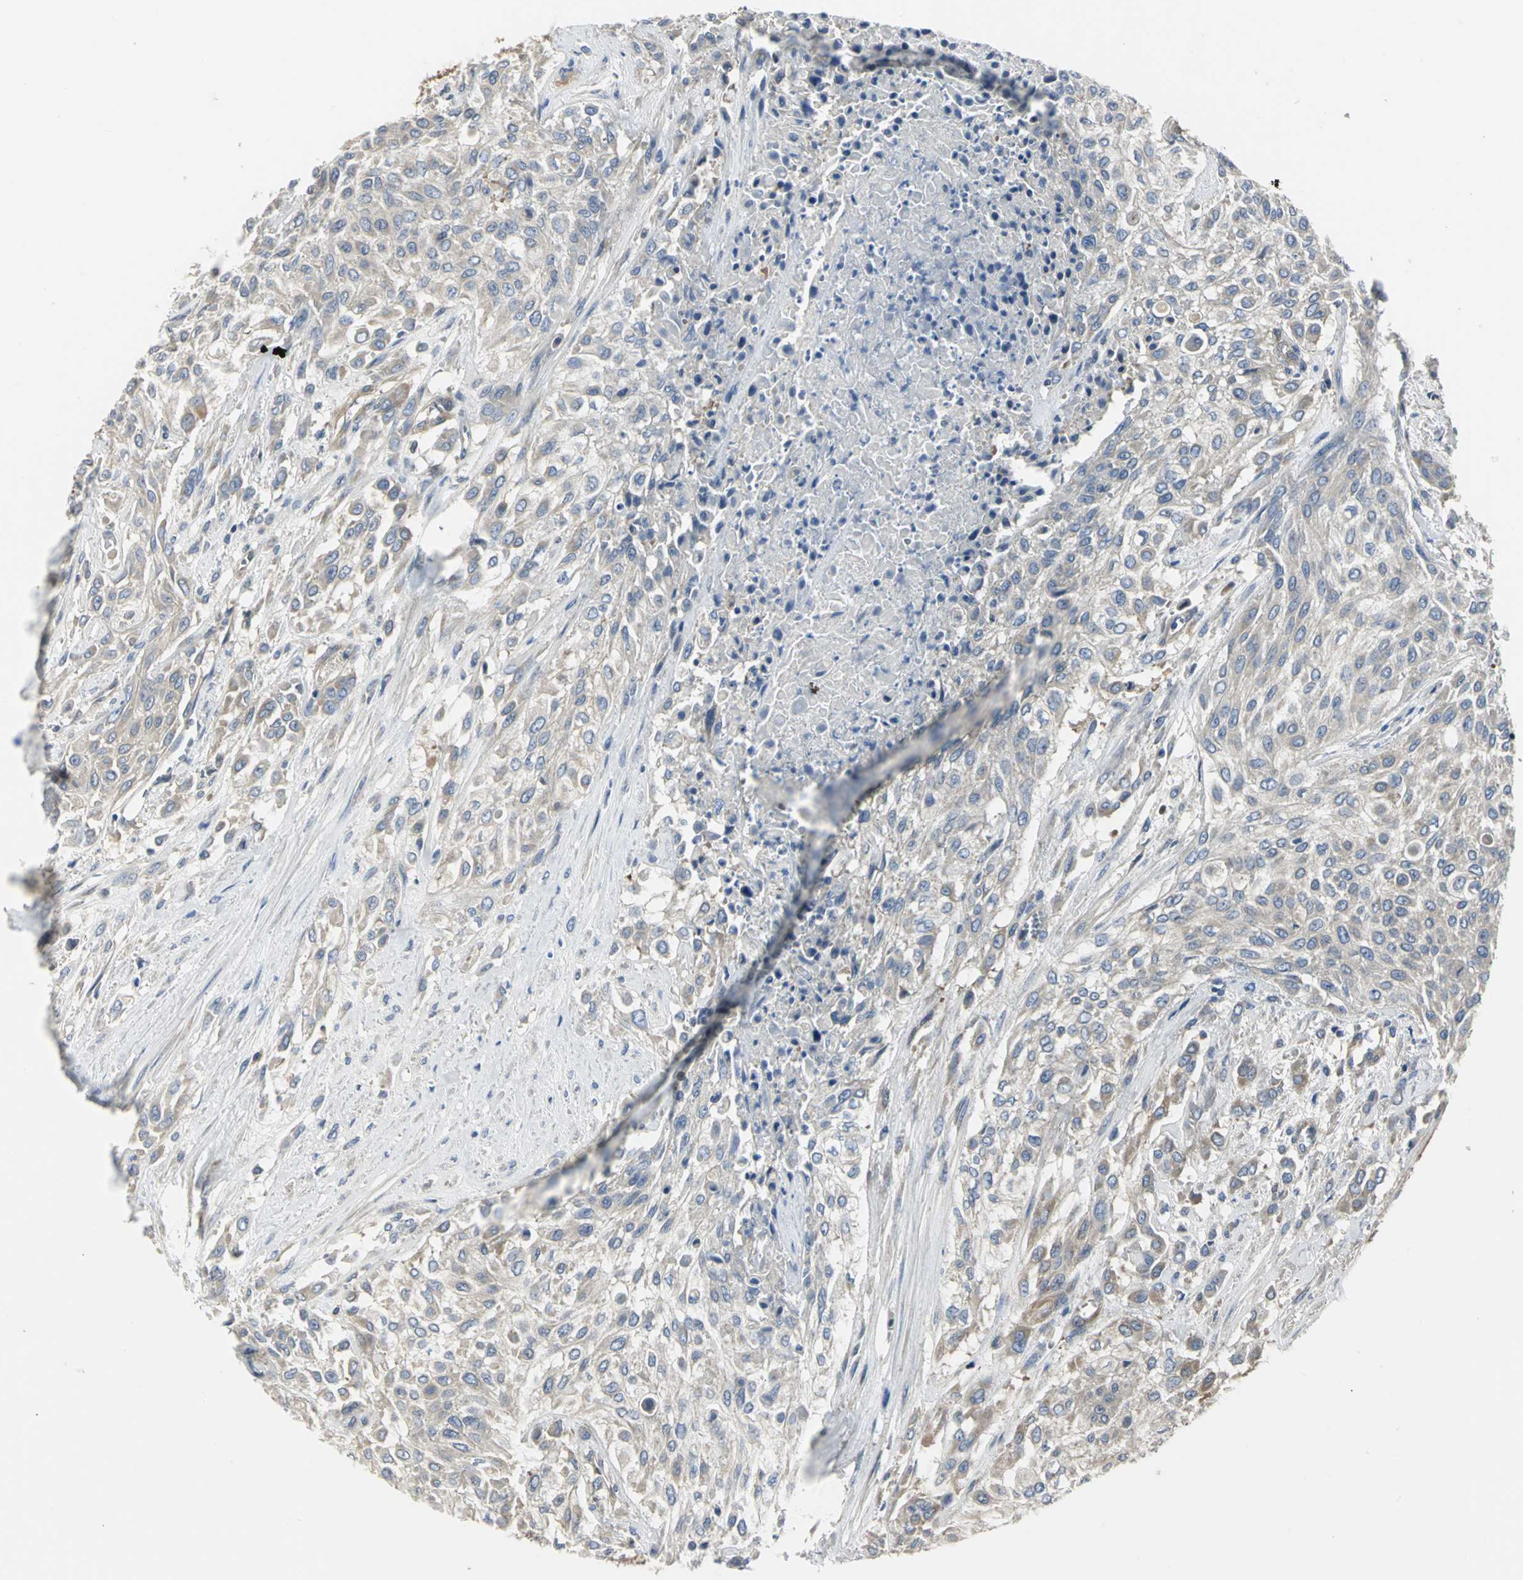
{"staining": {"intensity": "weak", "quantity": ">75%", "location": "cytoplasmic/membranous"}, "tissue": "urothelial cancer", "cell_type": "Tumor cells", "image_type": "cancer", "snomed": [{"axis": "morphology", "description": "Urothelial carcinoma, High grade"}, {"axis": "topography", "description": "Urinary bladder"}], "caption": "The immunohistochemical stain highlights weak cytoplasmic/membranous expression in tumor cells of urothelial cancer tissue.", "gene": "CHRNB1", "patient": {"sex": "male", "age": 57}}